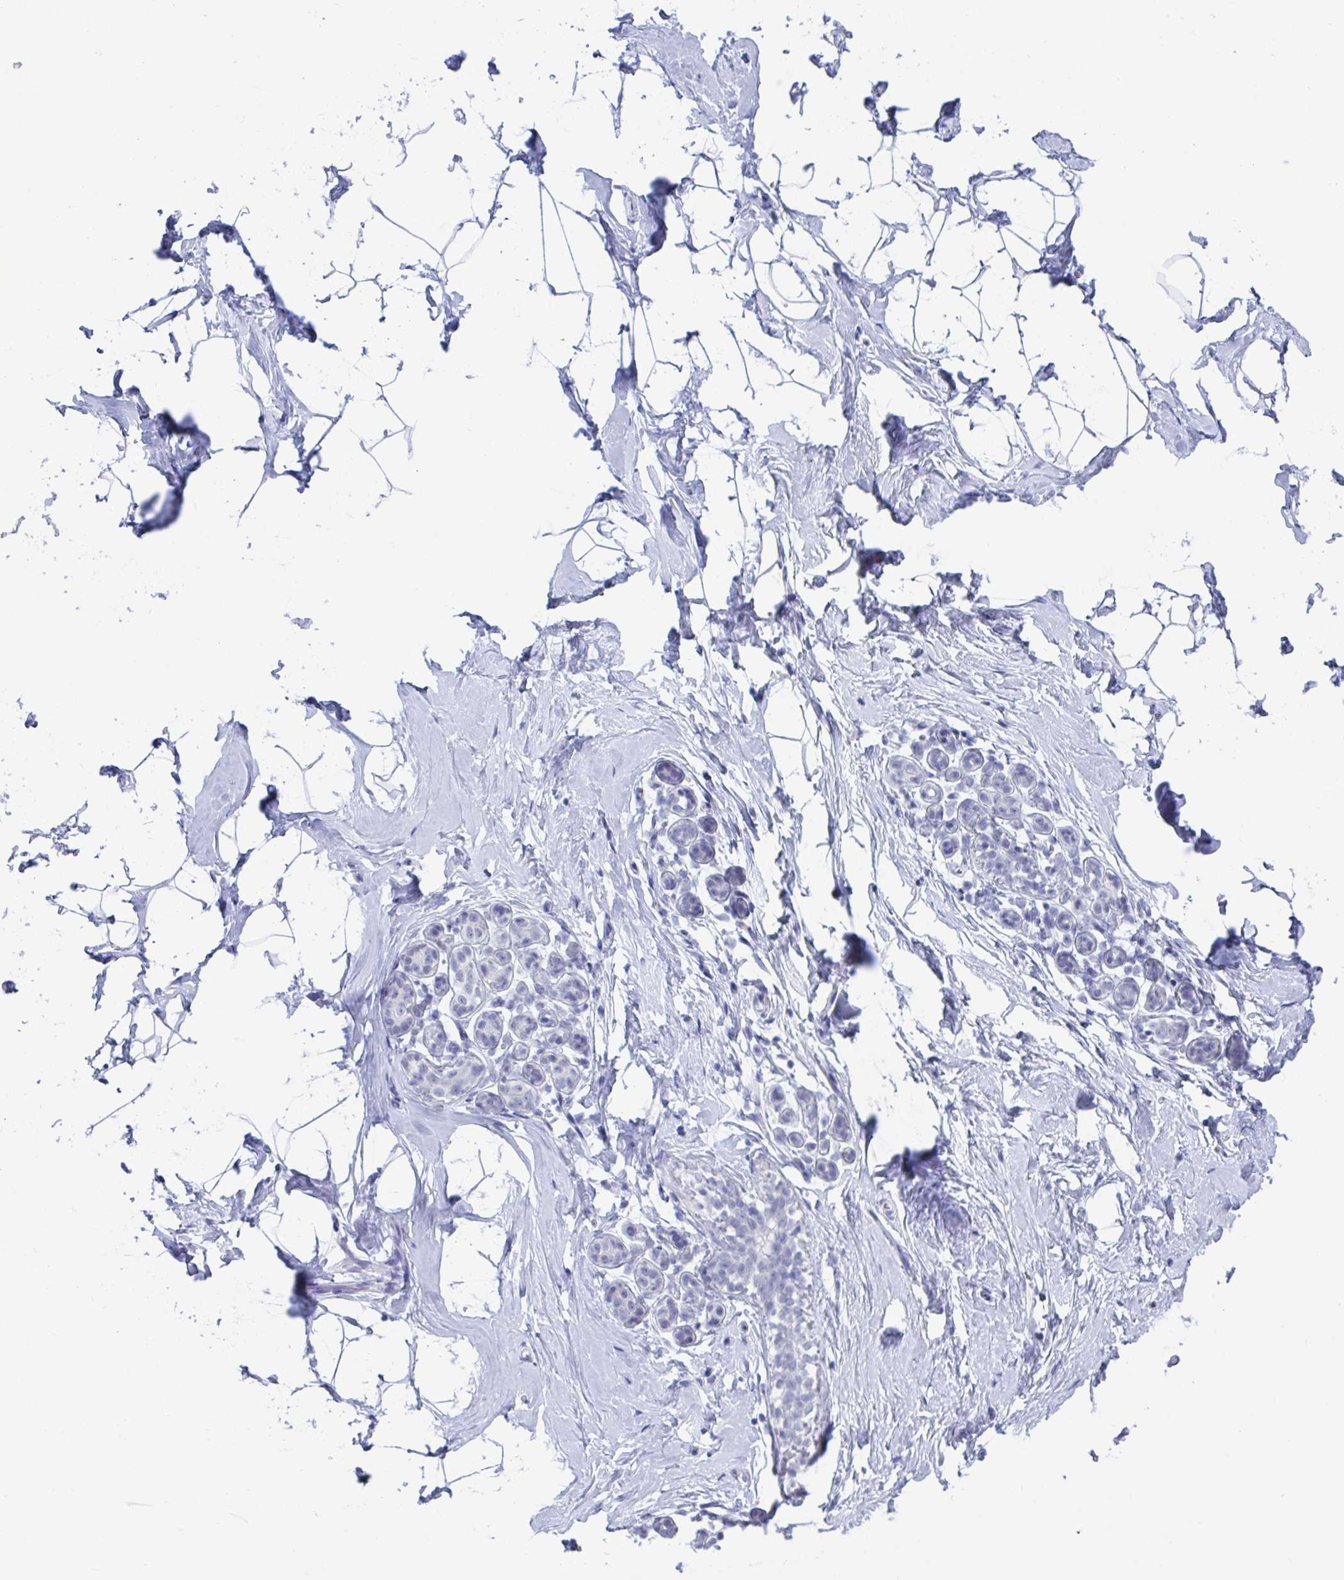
{"staining": {"intensity": "negative", "quantity": "none", "location": "none"}, "tissue": "breast", "cell_type": "Adipocytes", "image_type": "normal", "snomed": [{"axis": "morphology", "description": "Normal tissue, NOS"}, {"axis": "topography", "description": "Breast"}], "caption": "DAB (3,3'-diaminobenzidine) immunohistochemical staining of benign human breast demonstrates no significant staining in adipocytes. (Stains: DAB (3,3'-diaminobenzidine) IHC with hematoxylin counter stain, Microscopy: brightfield microscopy at high magnification).", "gene": "CDX4", "patient": {"sex": "female", "age": 32}}